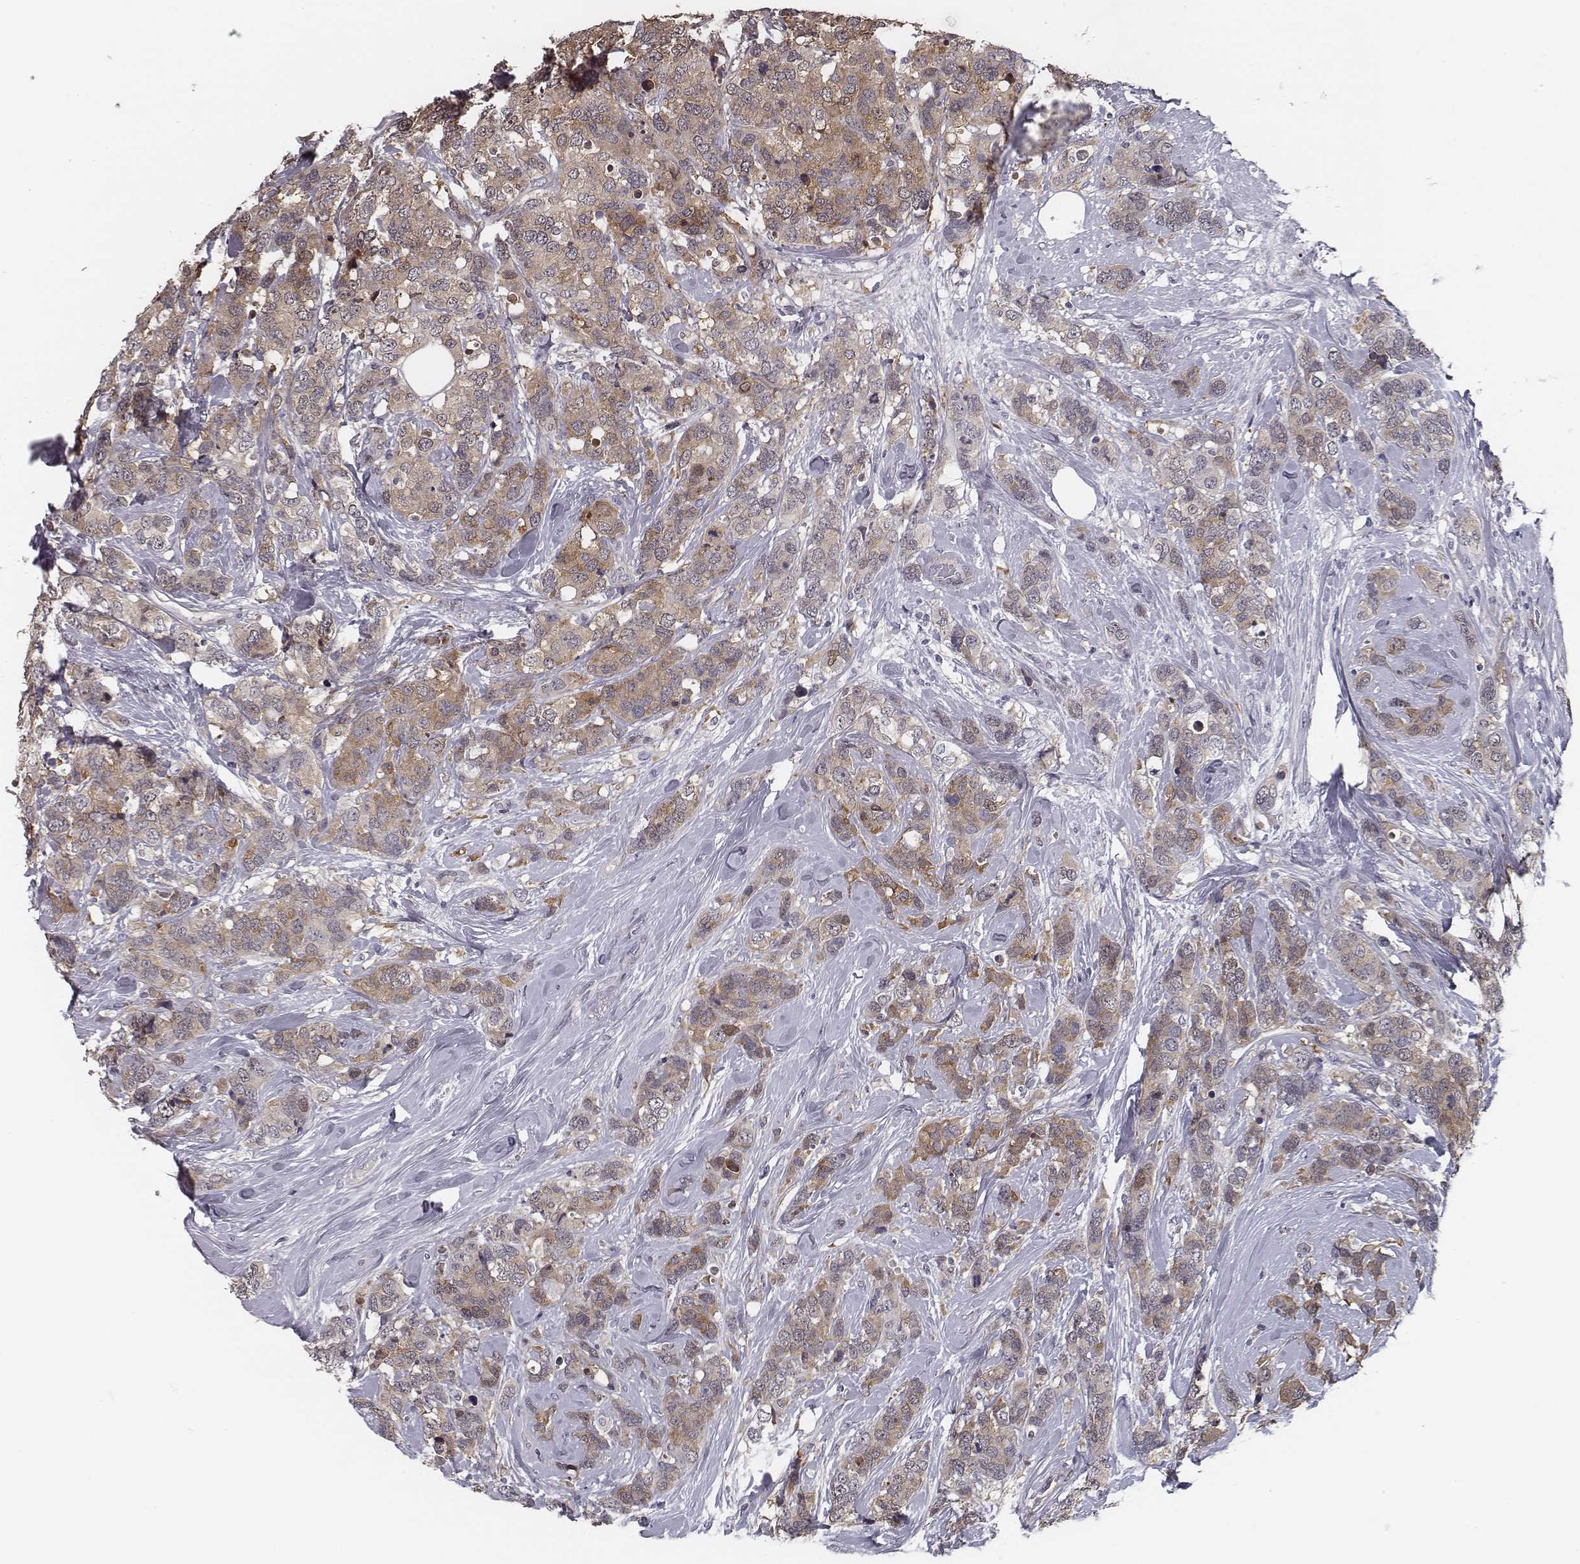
{"staining": {"intensity": "weak", "quantity": ">75%", "location": "cytoplasmic/membranous"}, "tissue": "breast cancer", "cell_type": "Tumor cells", "image_type": "cancer", "snomed": [{"axis": "morphology", "description": "Lobular carcinoma"}, {"axis": "topography", "description": "Breast"}], "caption": "About >75% of tumor cells in breast cancer (lobular carcinoma) show weak cytoplasmic/membranous protein staining as visualized by brown immunohistochemical staining.", "gene": "ISYNA1", "patient": {"sex": "female", "age": 59}}